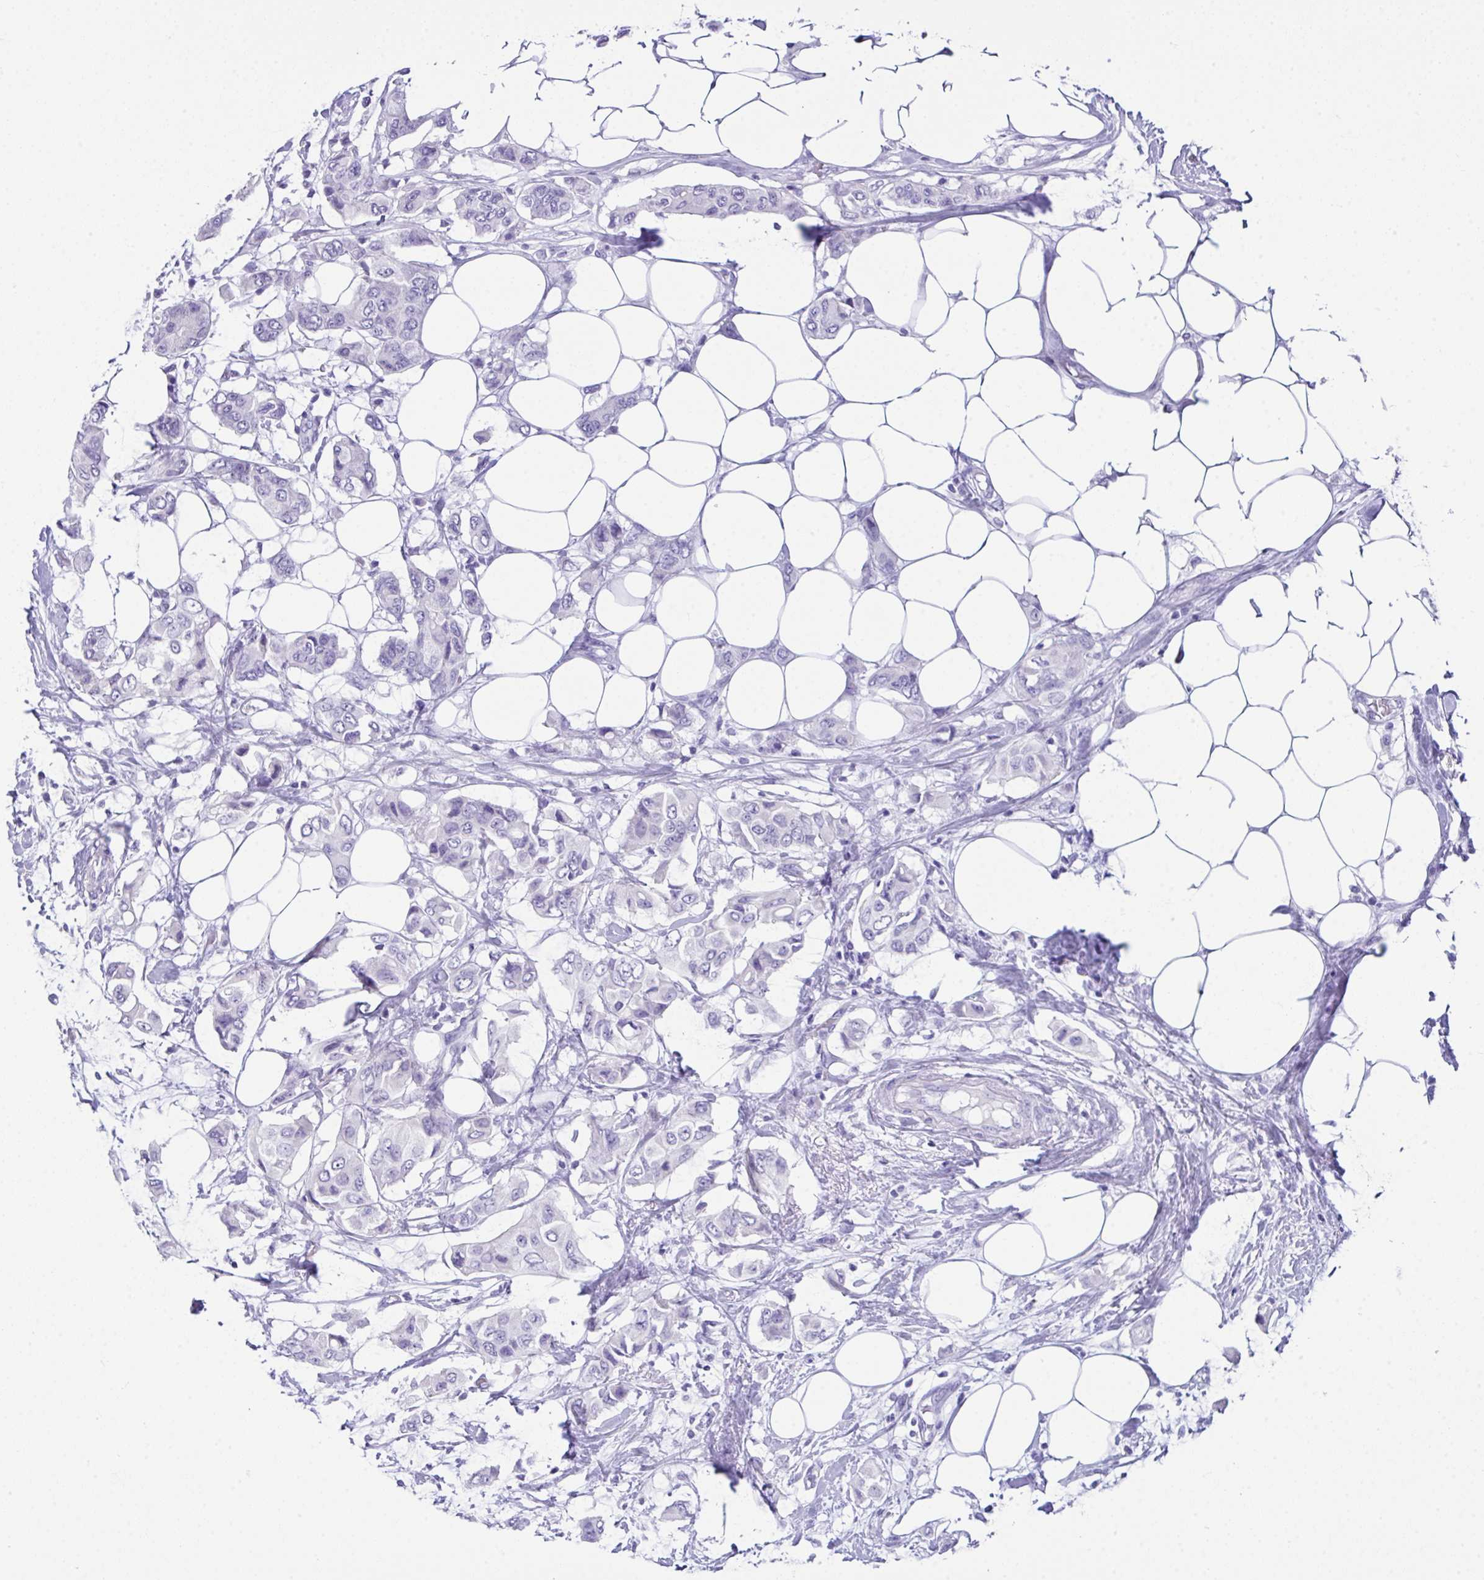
{"staining": {"intensity": "negative", "quantity": "none", "location": "none"}, "tissue": "breast cancer", "cell_type": "Tumor cells", "image_type": "cancer", "snomed": [{"axis": "morphology", "description": "Lobular carcinoma"}, {"axis": "topography", "description": "Breast"}], "caption": "Immunohistochemistry (IHC) histopathology image of neoplastic tissue: breast lobular carcinoma stained with DAB shows no significant protein positivity in tumor cells.", "gene": "LGALS4", "patient": {"sex": "female", "age": 51}}